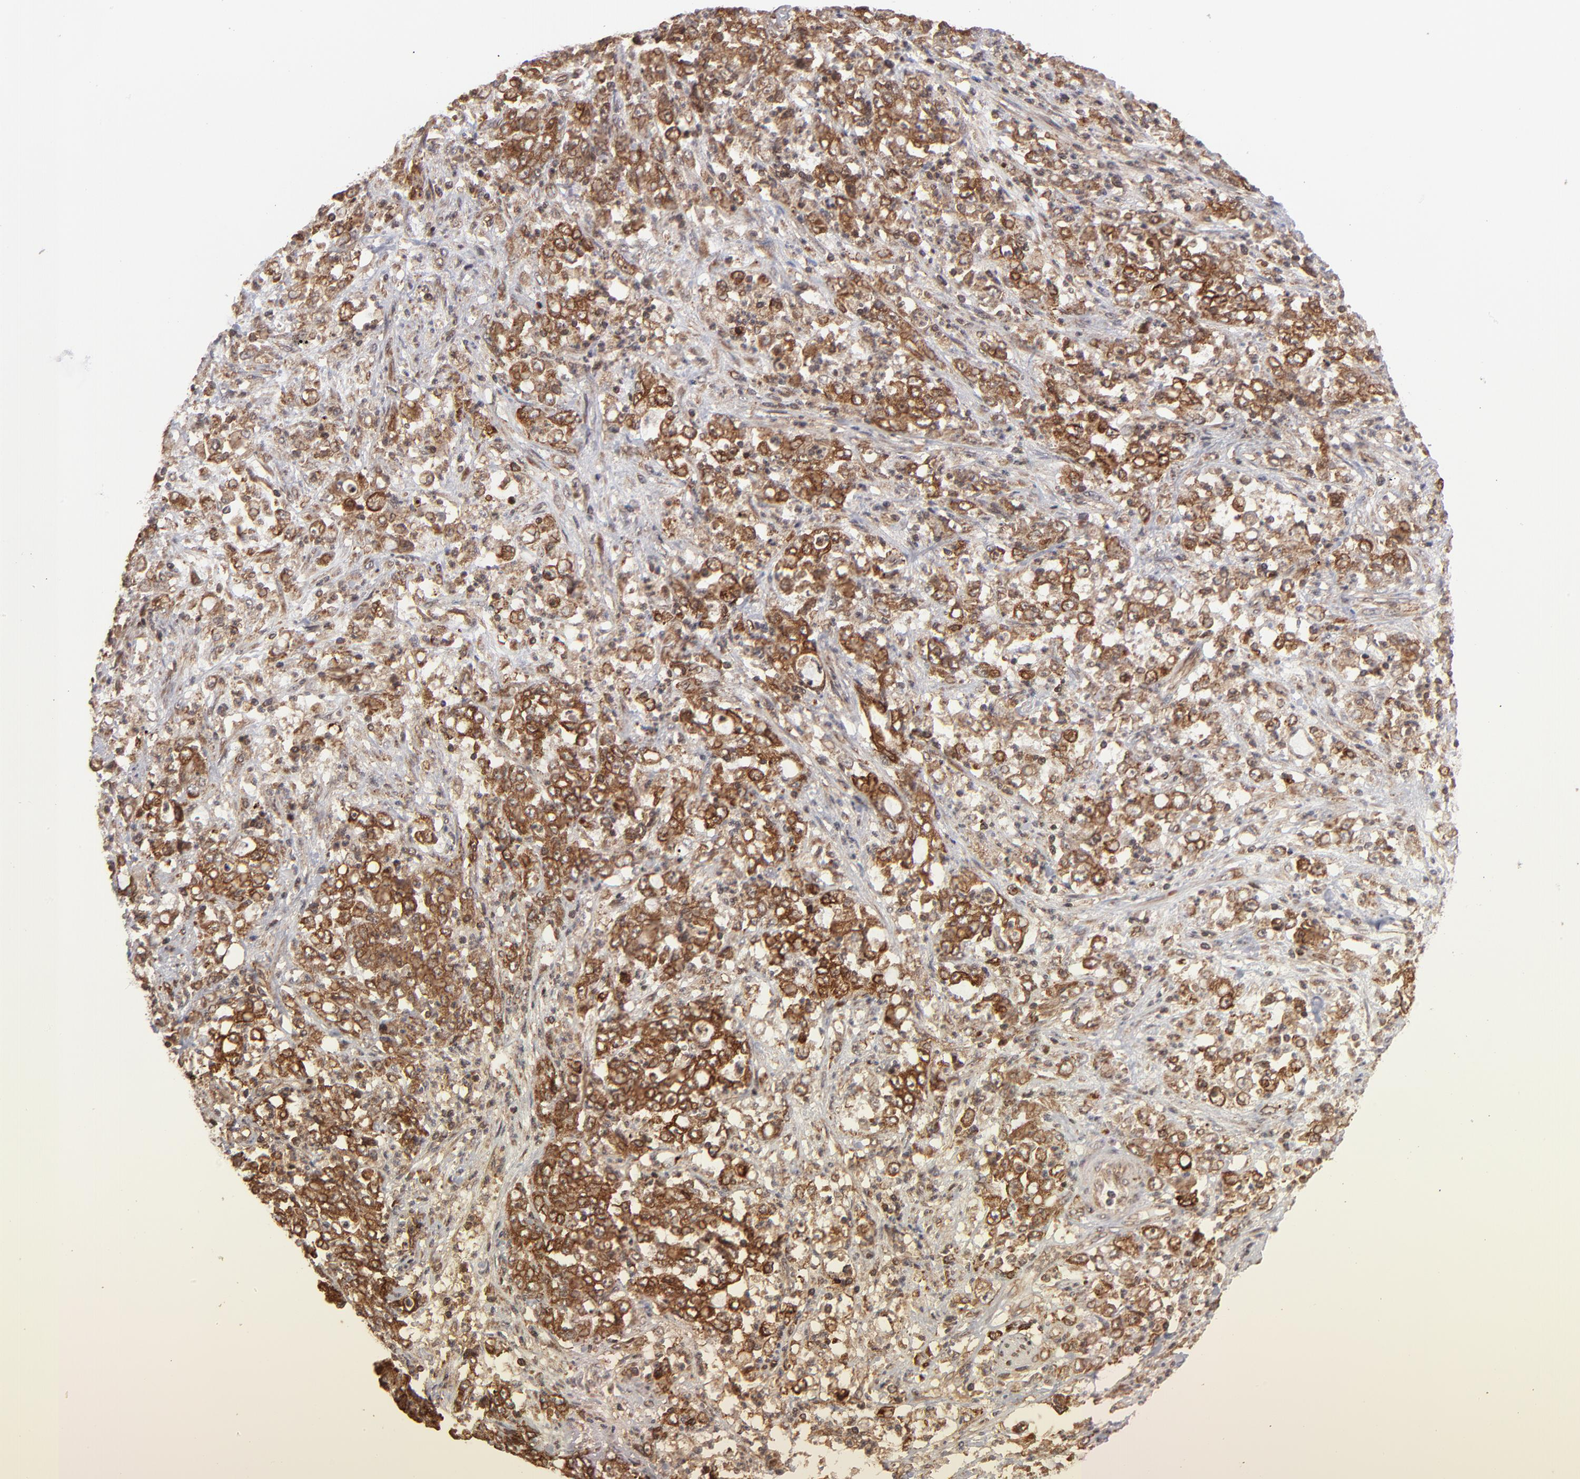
{"staining": {"intensity": "strong", "quantity": ">75%", "location": "cytoplasmic/membranous,nuclear"}, "tissue": "stomach cancer", "cell_type": "Tumor cells", "image_type": "cancer", "snomed": [{"axis": "morphology", "description": "Adenocarcinoma, NOS"}, {"axis": "topography", "description": "Stomach, lower"}], "caption": "This image demonstrates immunohistochemistry staining of human stomach adenocarcinoma, with high strong cytoplasmic/membranous and nuclear staining in about >75% of tumor cells.", "gene": "RGS6", "patient": {"sex": "female", "age": 71}}